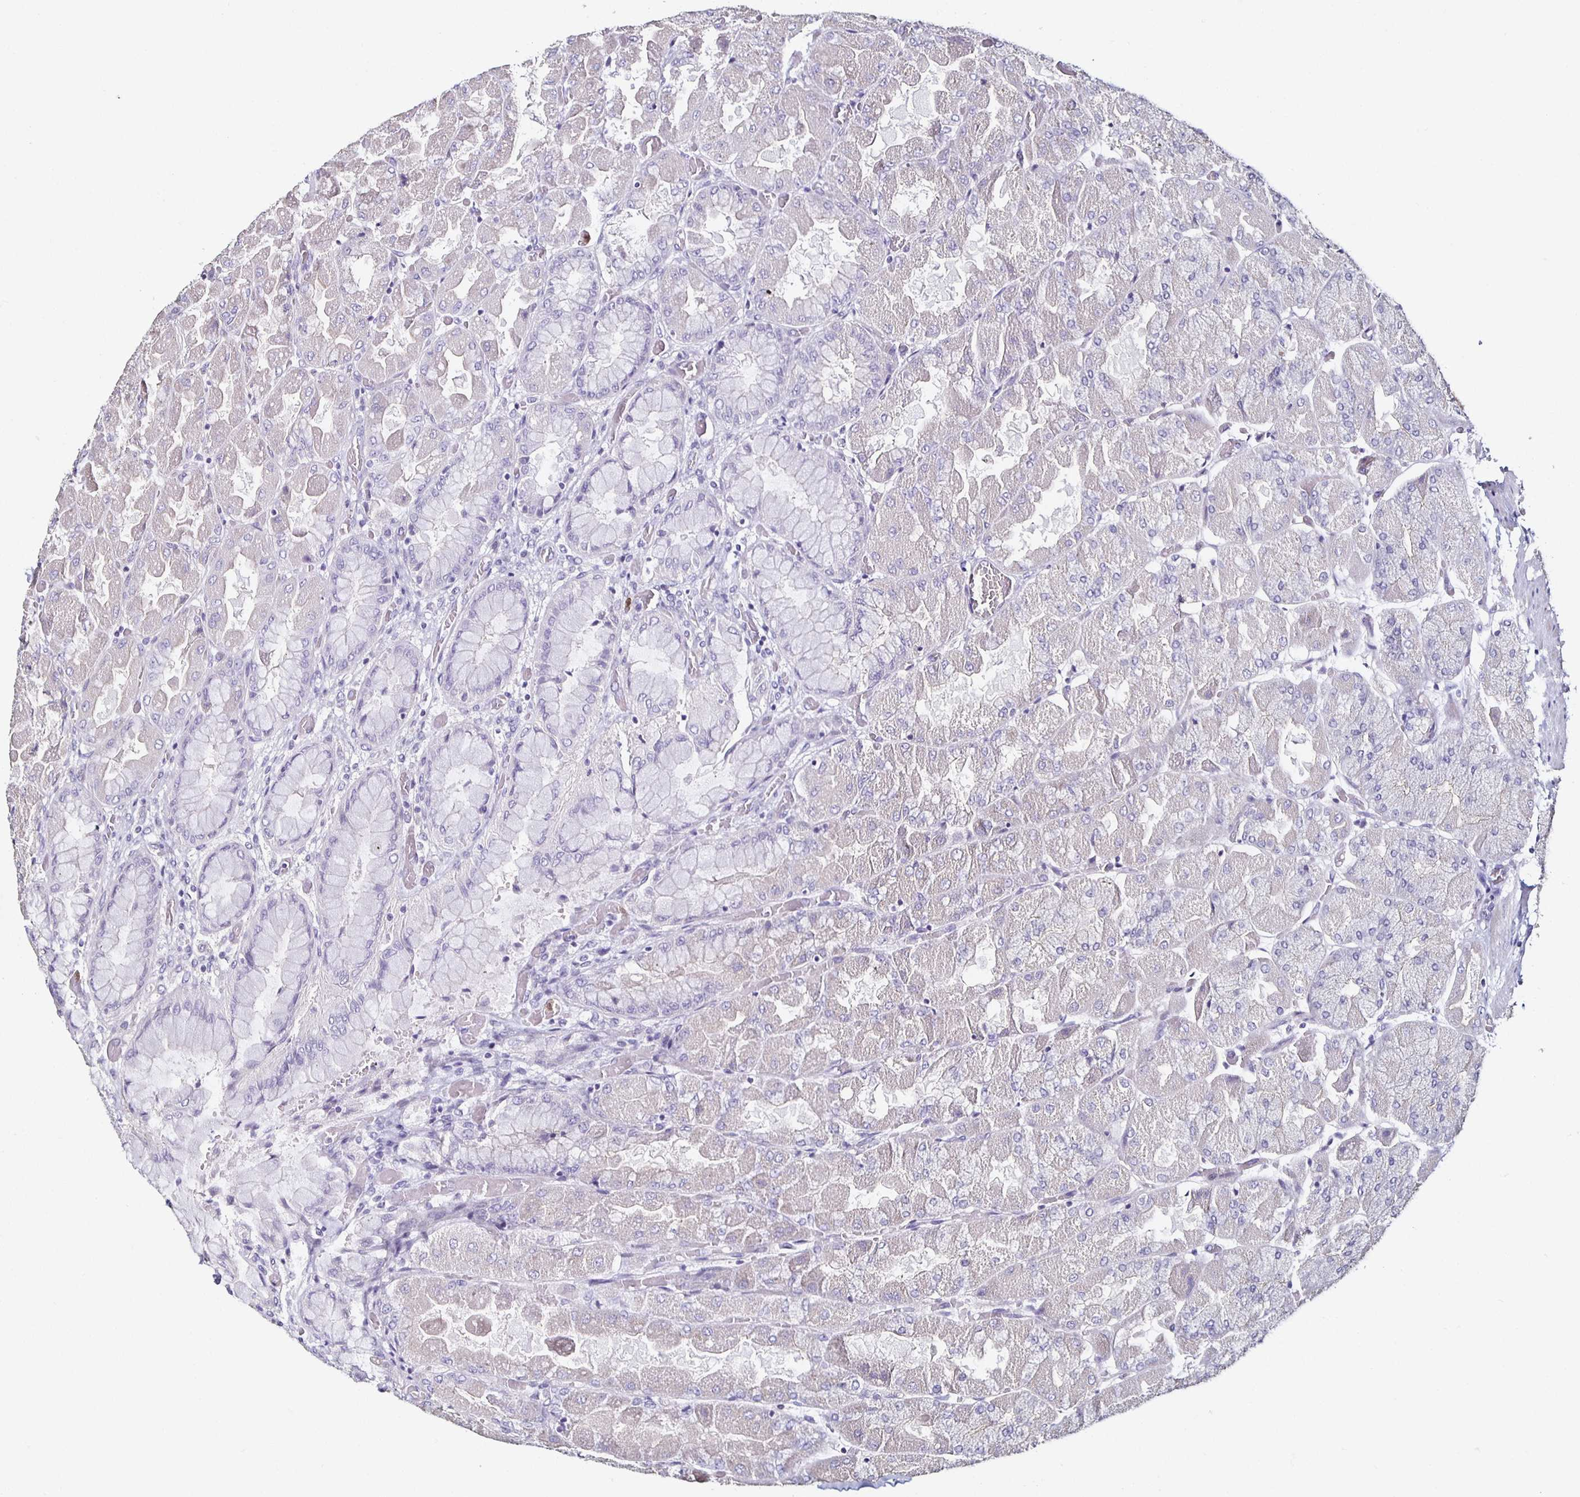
{"staining": {"intensity": "negative", "quantity": "none", "location": "none"}, "tissue": "stomach", "cell_type": "Glandular cells", "image_type": "normal", "snomed": [{"axis": "morphology", "description": "Normal tissue, NOS"}, {"axis": "topography", "description": "Stomach"}], "caption": "A high-resolution photomicrograph shows immunohistochemistry staining of normal stomach, which displays no significant expression in glandular cells.", "gene": "TLR4", "patient": {"sex": "female", "age": 61}}